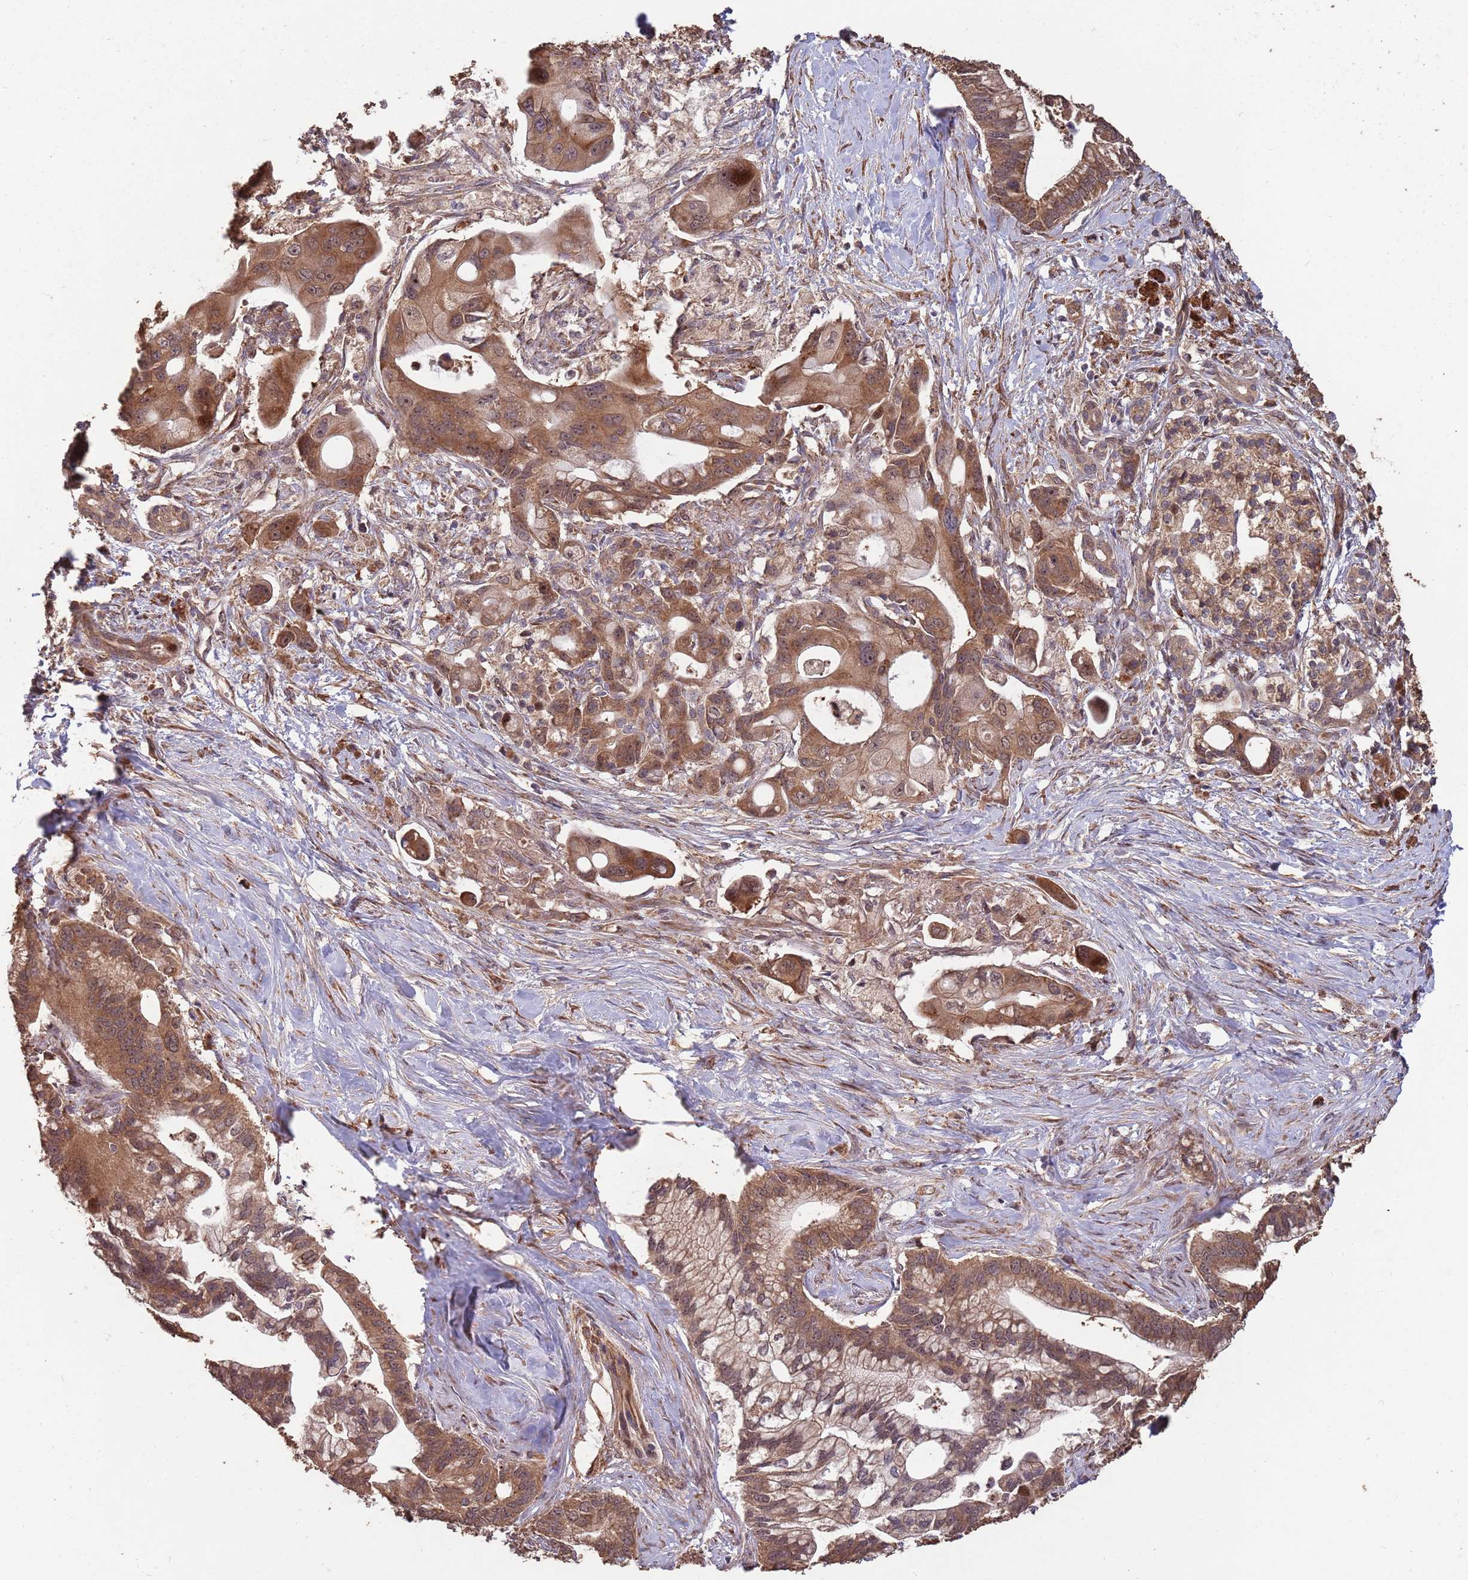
{"staining": {"intensity": "moderate", "quantity": ">75%", "location": "cytoplasmic/membranous,nuclear"}, "tissue": "pancreatic cancer", "cell_type": "Tumor cells", "image_type": "cancer", "snomed": [{"axis": "morphology", "description": "Adenocarcinoma, NOS"}, {"axis": "topography", "description": "Pancreas"}], "caption": "High-magnification brightfield microscopy of pancreatic adenocarcinoma stained with DAB (brown) and counterstained with hematoxylin (blue). tumor cells exhibit moderate cytoplasmic/membranous and nuclear positivity is identified in approximately>75% of cells. The staining is performed using DAB (3,3'-diaminobenzidine) brown chromogen to label protein expression. The nuclei are counter-stained blue using hematoxylin.", "gene": "ZNF428", "patient": {"sex": "male", "age": 68}}